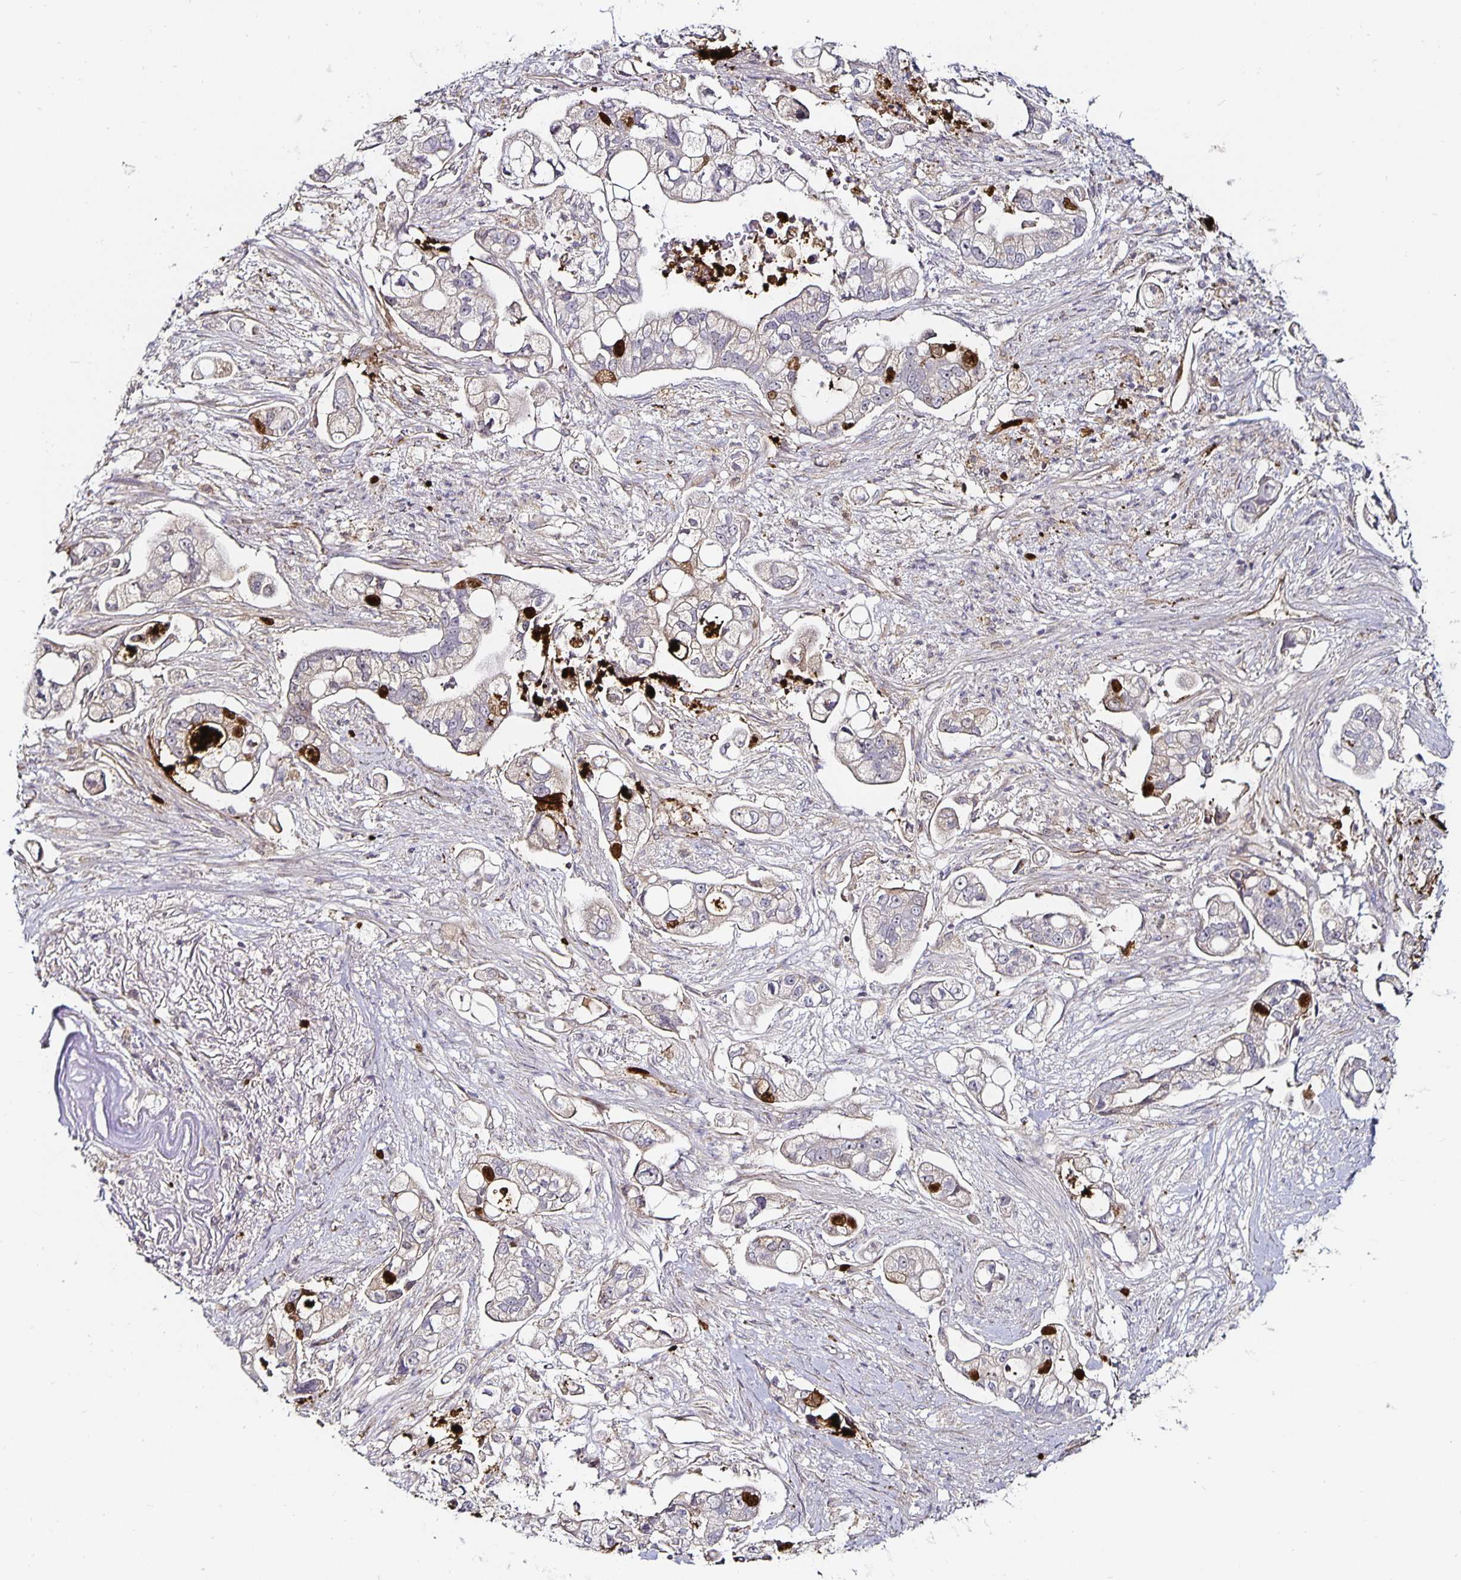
{"staining": {"intensity": "strong", "quantity": "<25%", "location": "nuclear"}, "tissue": "pancreatic cancer", "cell_type": "Tumor cells", "image_type": "cancer", "snomed": [{"axis": "morphology", "description": "Adenocarcinoma, NOS"}, {"axis": "topography", "description": "Pancreas"}], "caption": "This image exhibits IHC staining of human pancreatic cancer, with medium strong nuclear staining in approximately <25% of tumor cells.", "gene": "ANLN", "patient": {"sex": "female", "age": 69}}